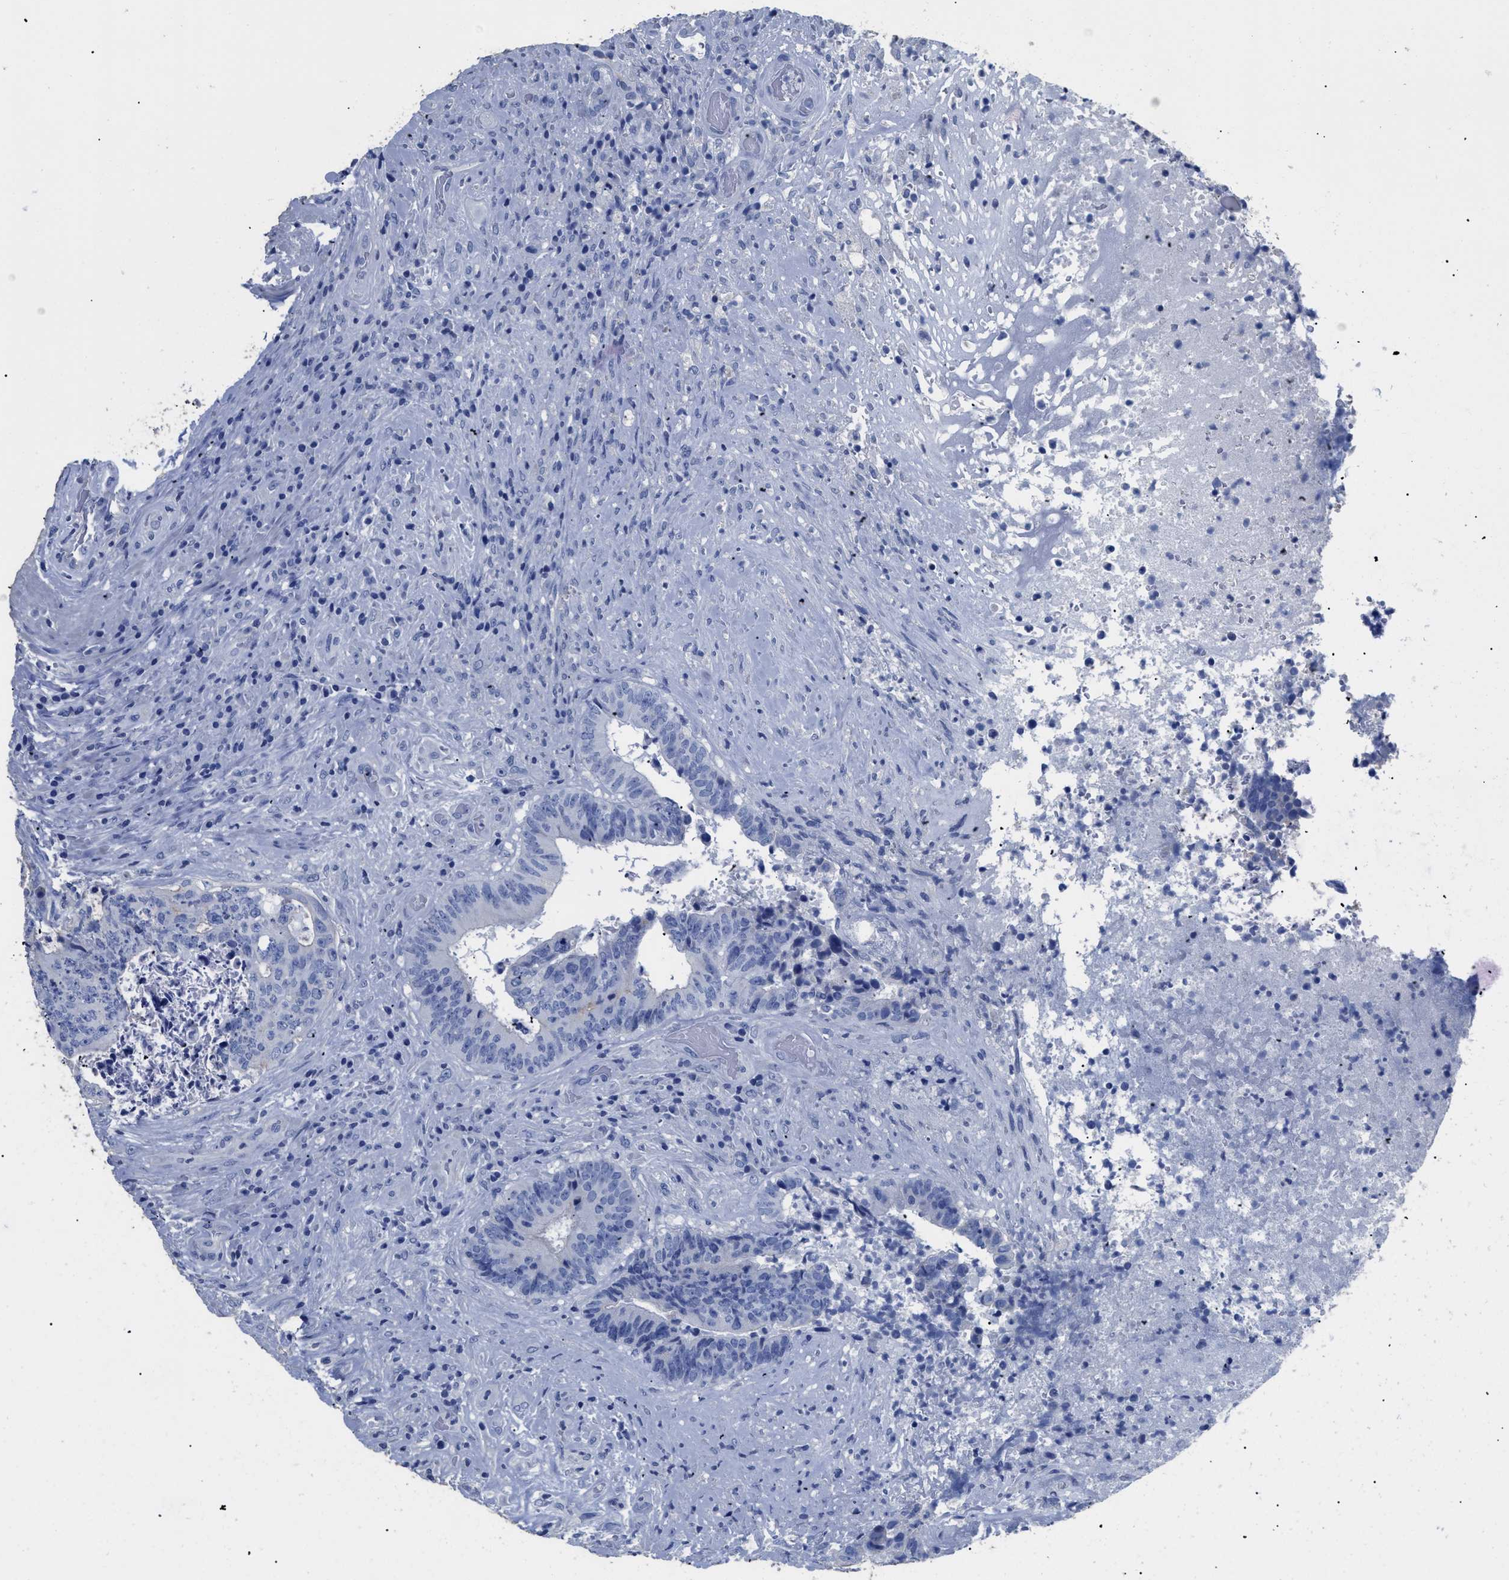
{"staining": {"intensity": "negative", "quantity": "none", "location": "none"}, "tissue": "colorectal cancer", "cell_type": "Tumor cells", "image_type": "cancer", "snomed": [{"axis": "morphology", "description": "Adenocarcinoma, NOS"}, {"axis": "topography", "description": "Rectum"}], "caption": "Tumor cells are negative for brown protein staining in adenocarcinoma (colorectal). (DAB immunohistochemistry (IHC) visualized using brightfield microscopy, high magnification).", "gene": "DLC1", "patient": {"sex": "male", "age": 72}}